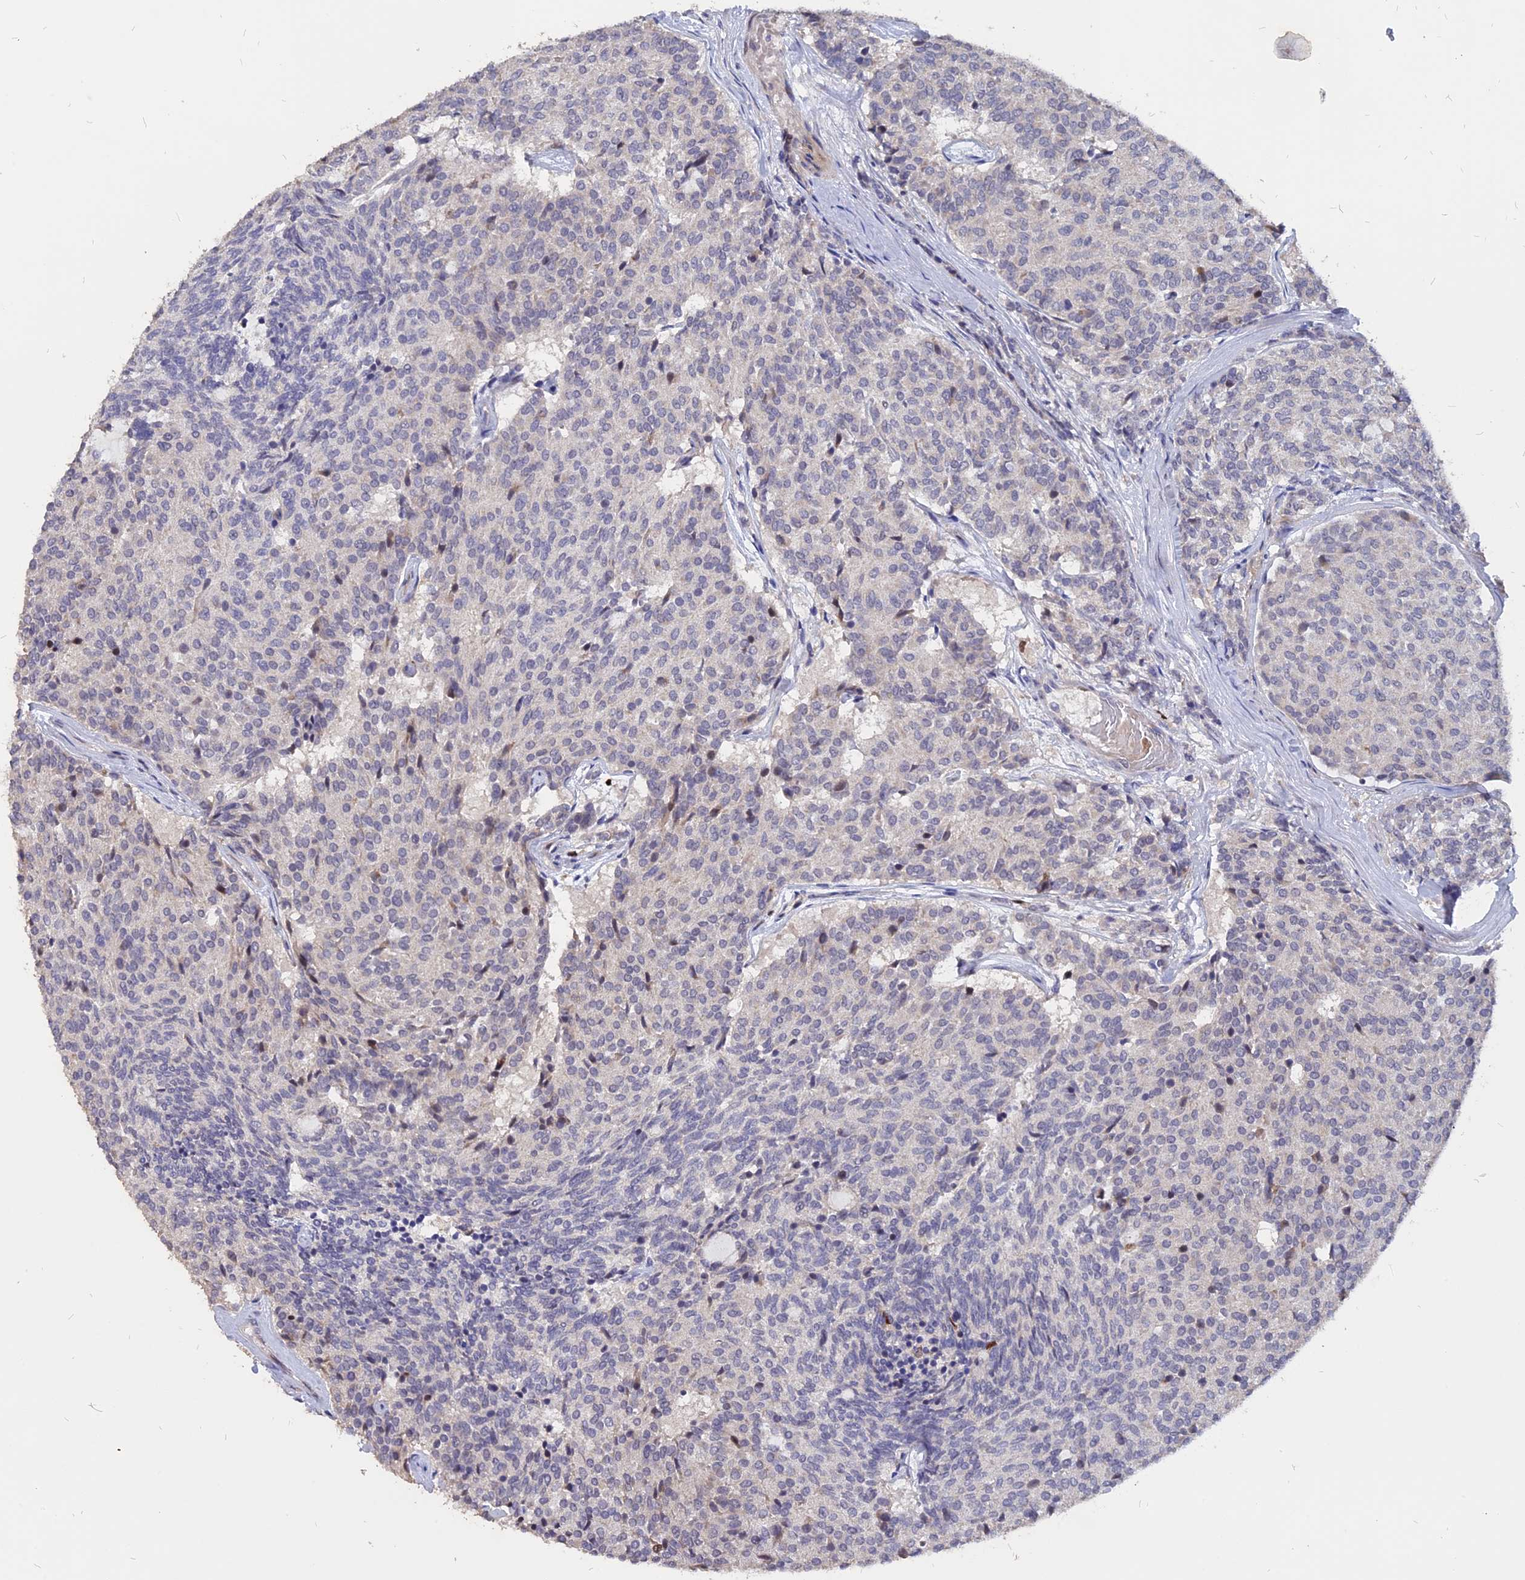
{"staining": {"intensity": "negative", "quantity": "none", "location": "none"}, "tissue": "carcinoid", "cell_type": "Tumor cells", "image_type": "cancer", "snomed": [{"axis": "morphology", "description": "Carcinoid, malignant, NOS"}, {"axis": "topography", "description": "Pancreas"}], "caption": "This is an IHC photomicrograph of human malignant carcinoid. There is no expression in tumor cells.", "gene": "TMEM263", "patient": {"sex": "female", "age": 54}}